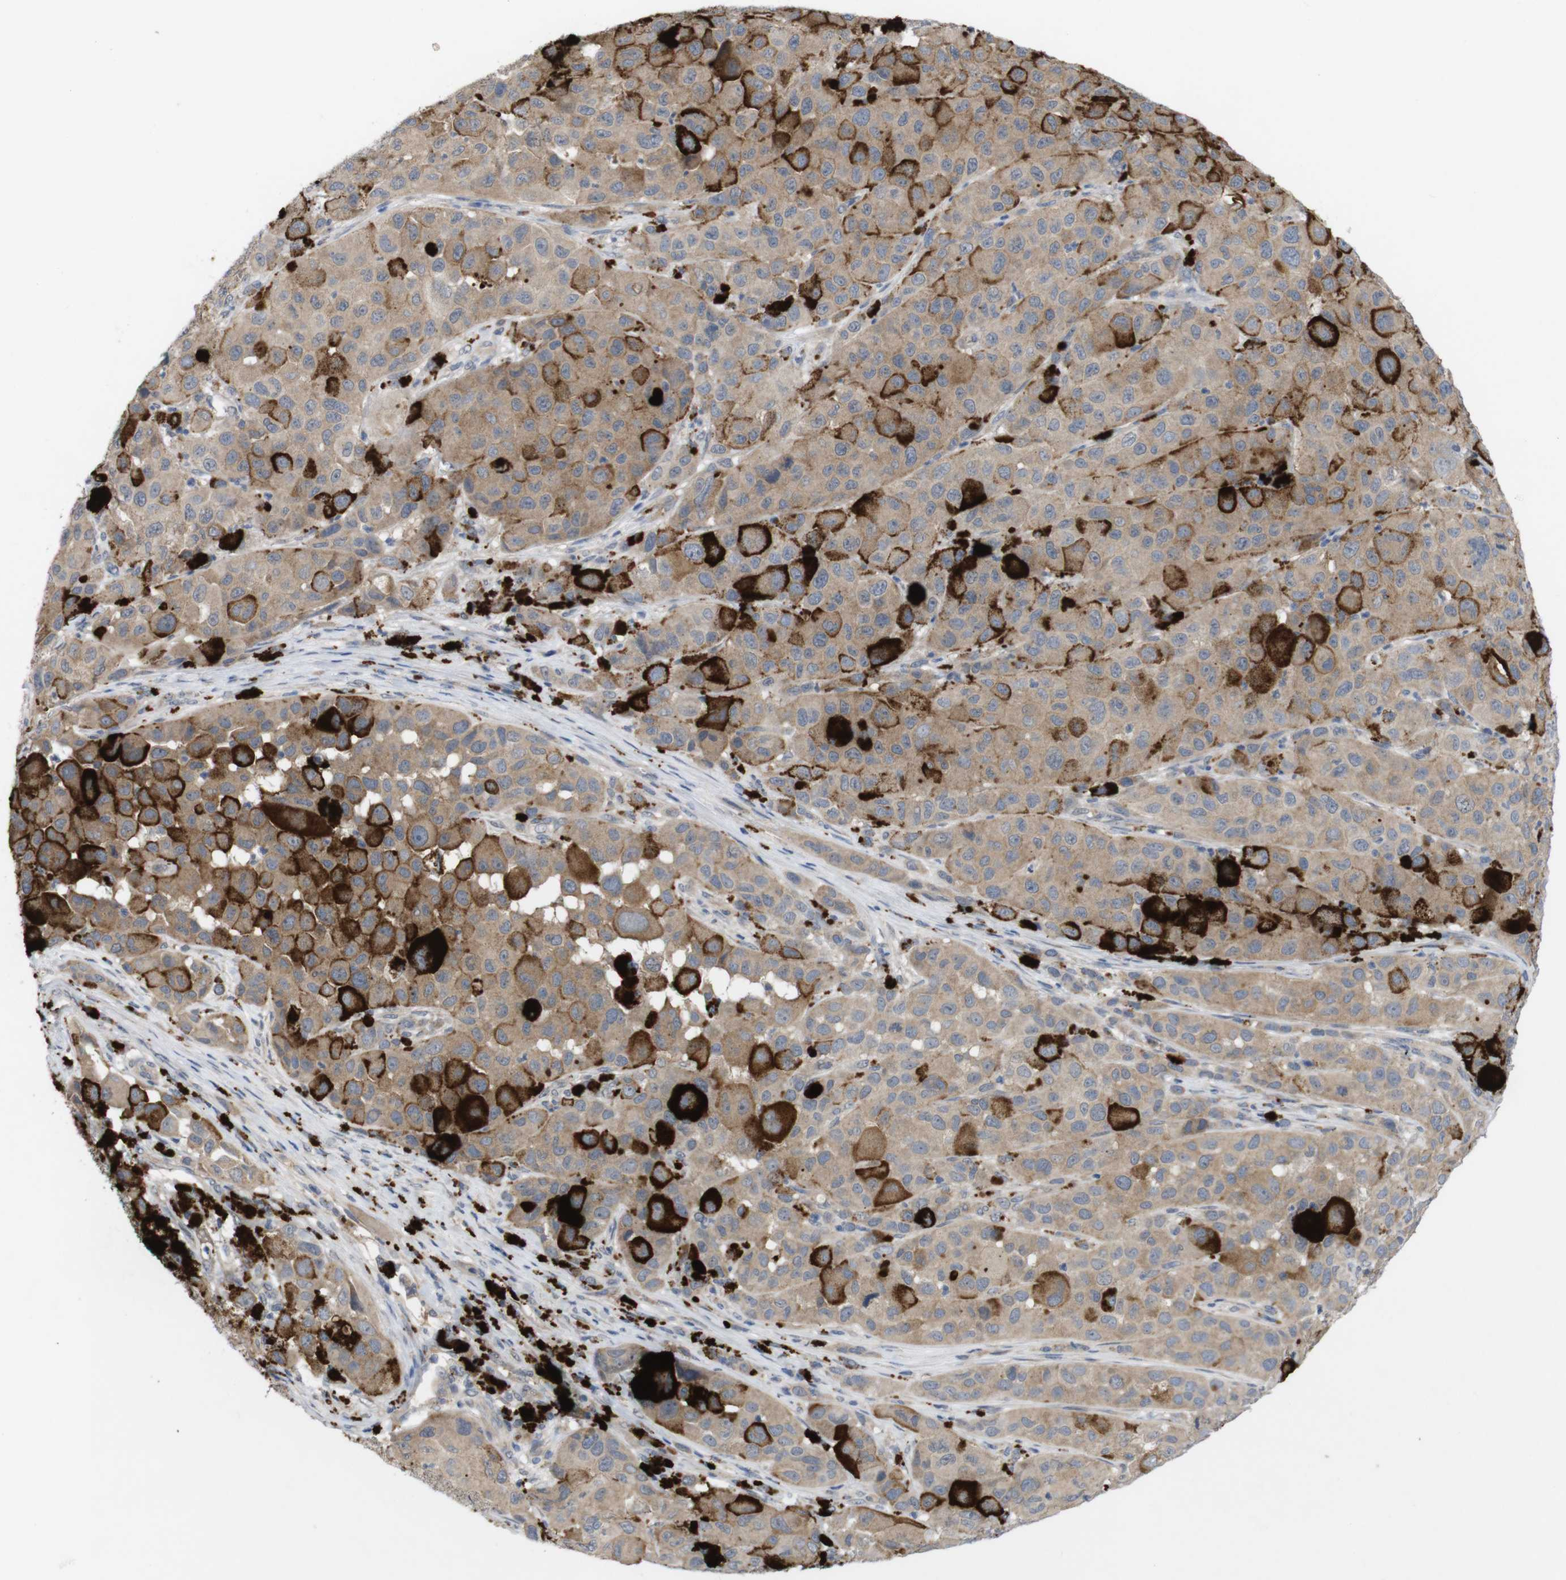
{"staining": {"intensity": "weak", "quantity": ">75%", "location": "cytoplasmic/membranous"}, "tissue": "melanoma", "cell_type": "Tumor cells", "image_type": "cancer", "snomed": [{"axis": "morphology", "description": "Malignant melanoma, NOS"}, {"axis": "topography", "description": "Skin"}], "caption": "IHC staining of melanoma, which exhibits low levels of weak cytoplasmic/membranous expression in about >75% of tumor cells indicating weak cytoplasmic/membranous protein expression. The staining was performed using DAB (3,3'-diaminobenzidine) (brown) for protein detection and nuclei were counterstained in hematoxylin (blue).", "gene": "BCAR3", "patient": {"sex": "male", "age": 96}}